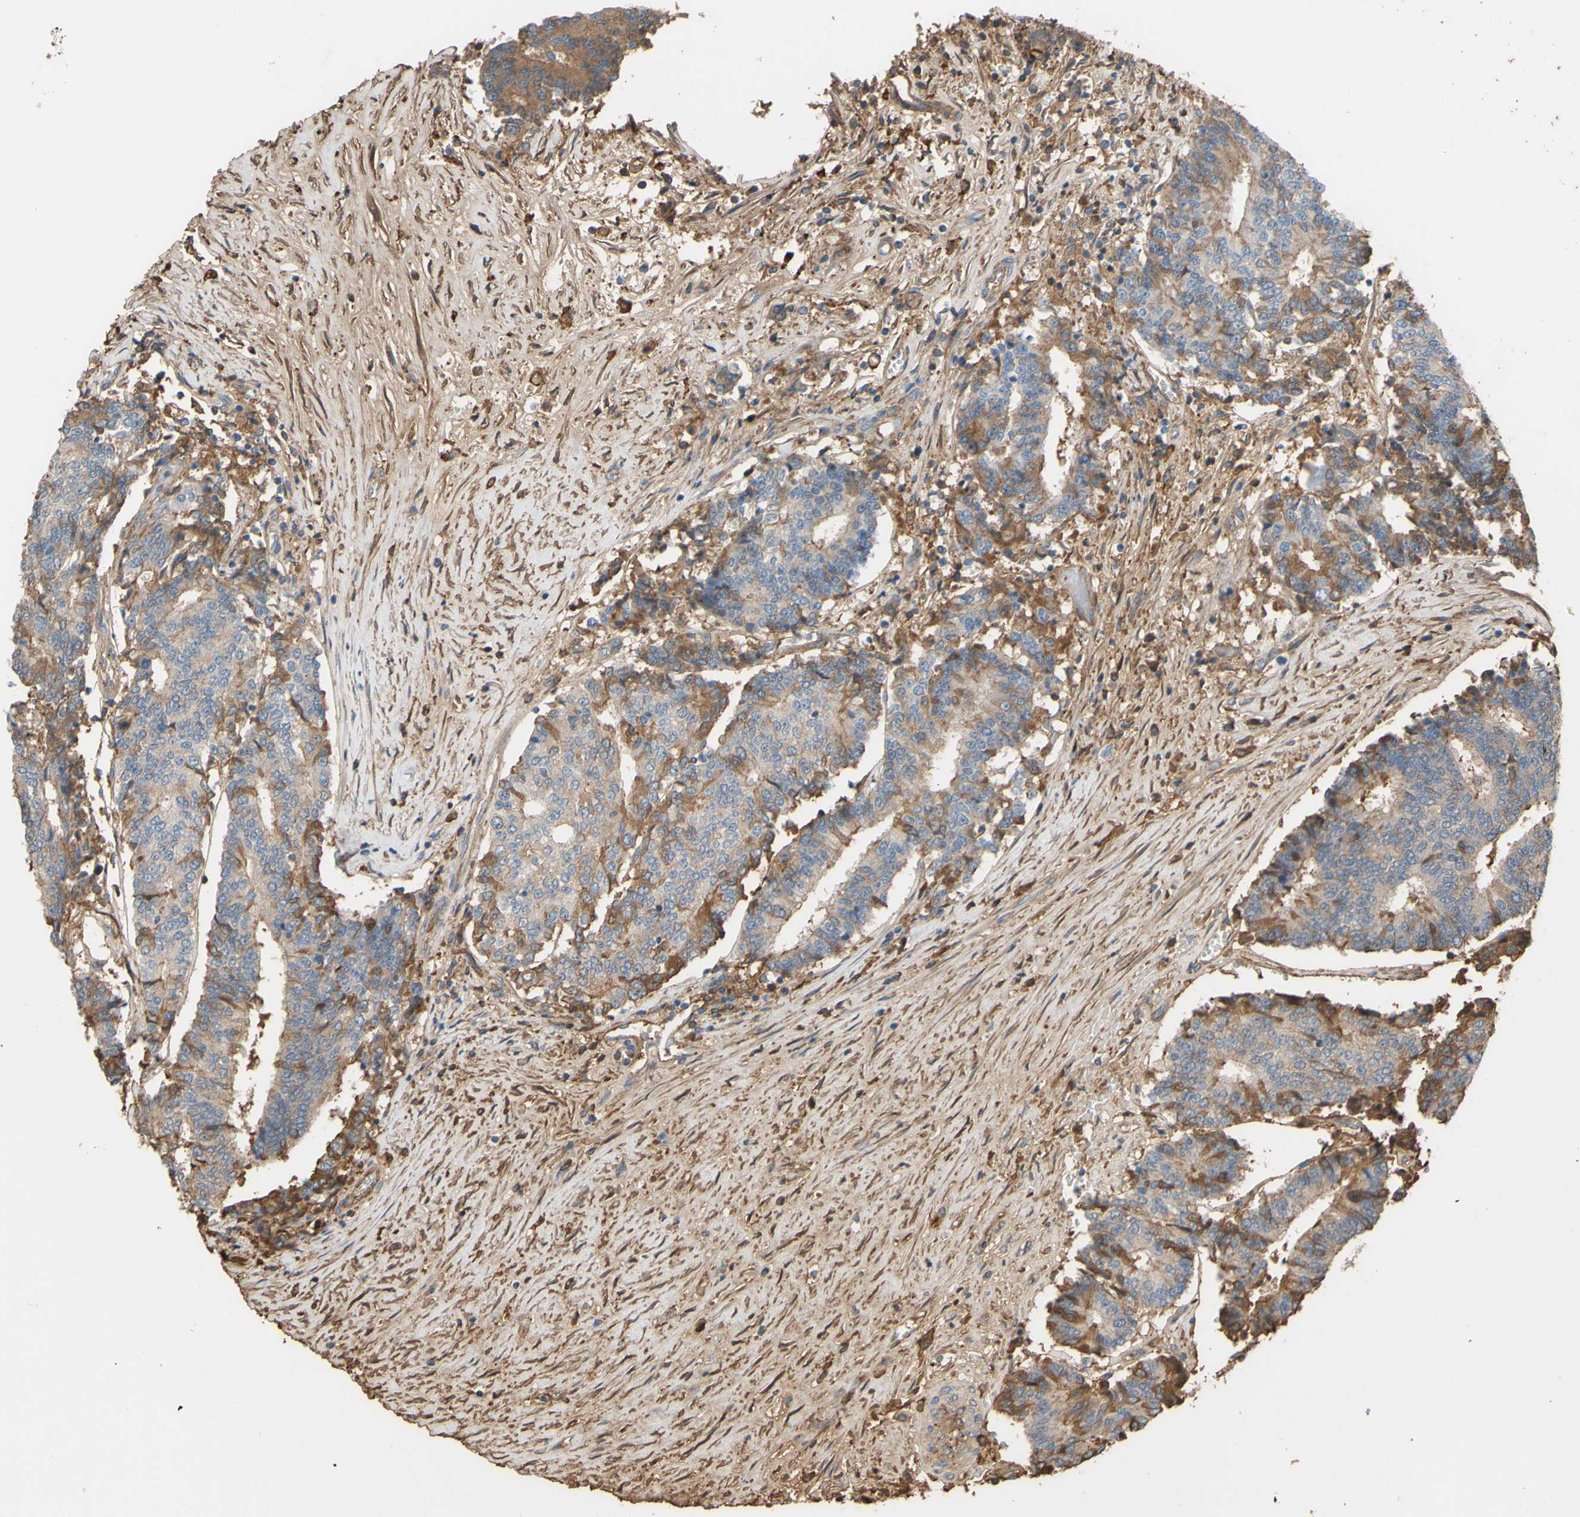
{"staining": {"intensity": "moderate", "quantity": "<25%", "location": "cytoplasmic/membranous"}, "tissue": "prostate cancer", "cell_type": "Tumor cells", "image_type": "cancer", "snomed": [{"axis": "morphology", "description": "Normal tissue, NOS"}, {"axis": "morphology", "description": "Adenocarcinoma, High grade"}, {"axis": "topography", "description": "Prostate"}, {"axis": "topography", "description": "Seminal veicle"}], "caption": "High-grade adenocarcinoma (prostate) tissue displays moderate cytoplasmic/membranous positivity in about <25% of tumor cells", "gene": "PTGDS", "patient": {"sex": "male", "age": 55}}